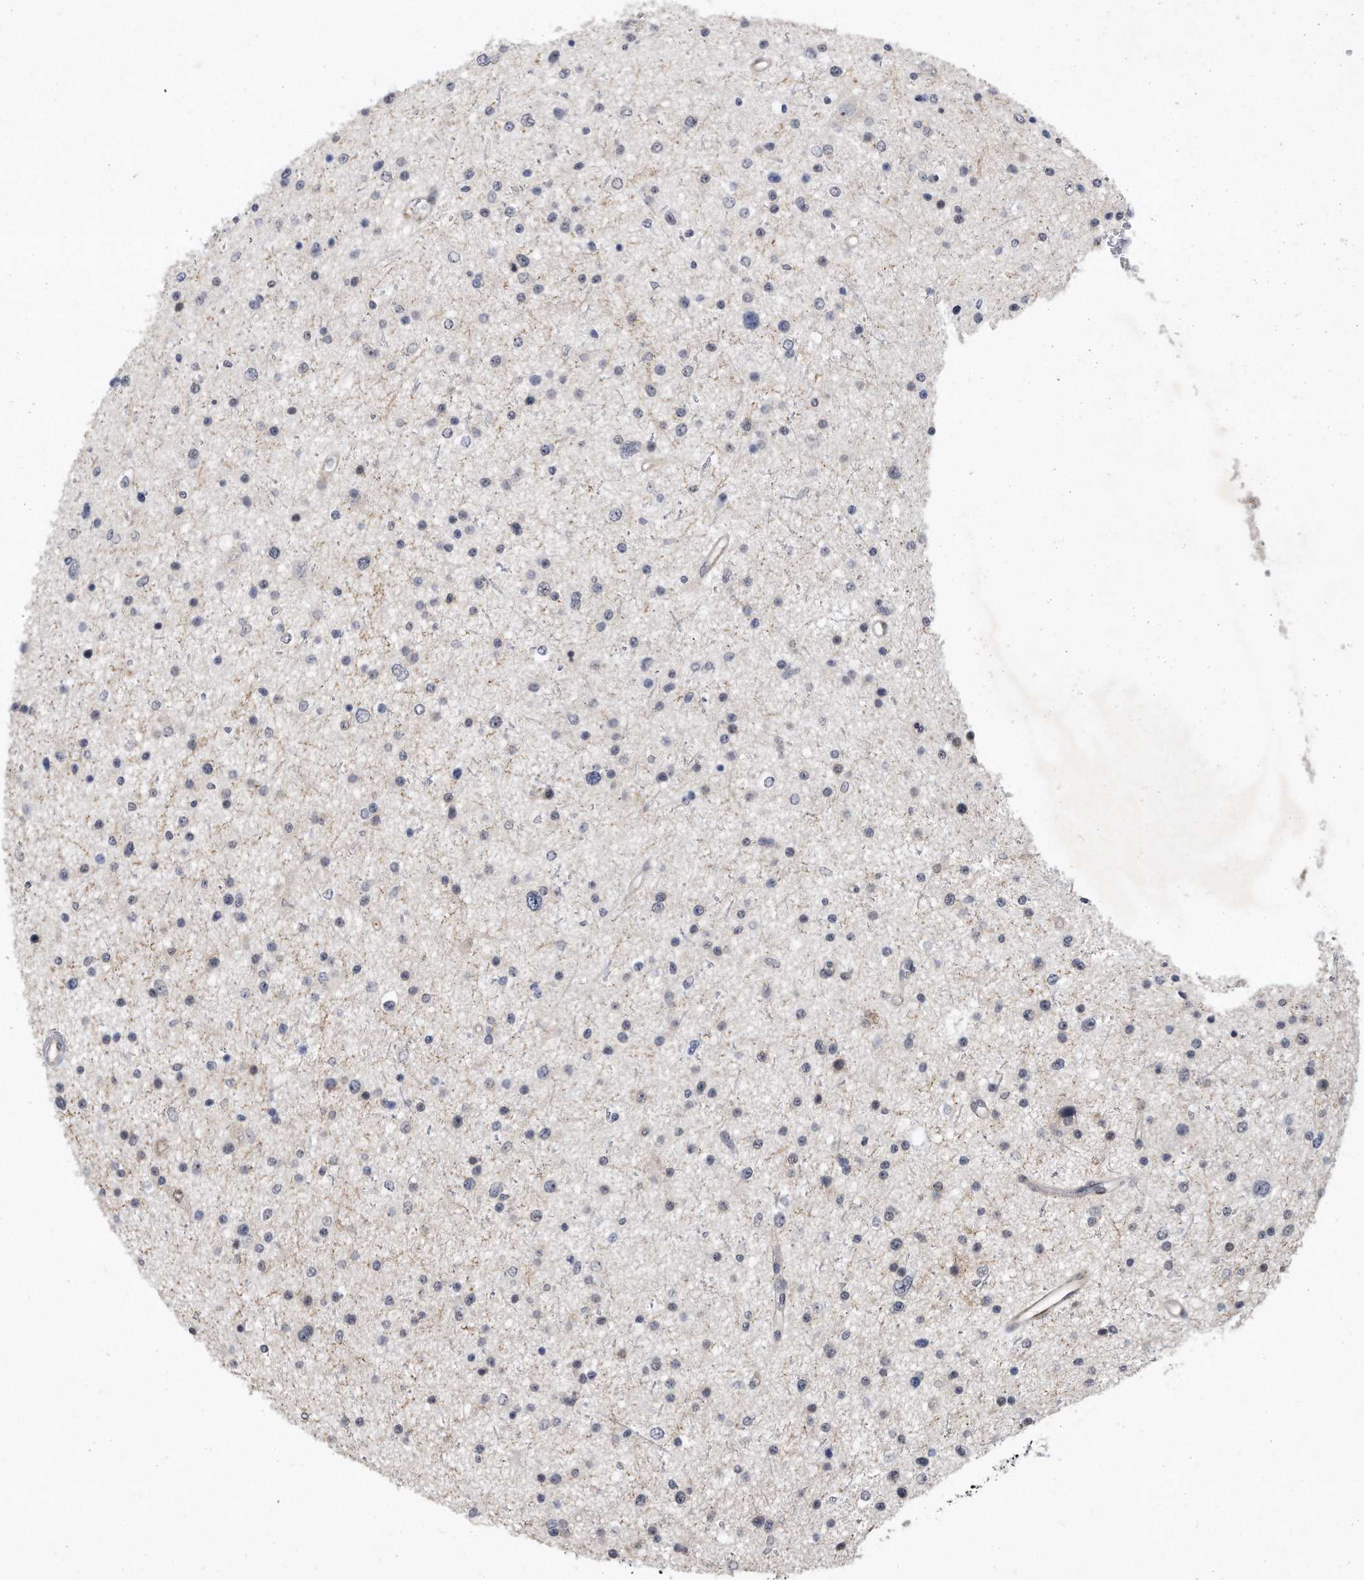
{"staining": {"intensity": "negative", "quantity": "none", "location": "none"}, "tissue": "glioma", "cell_type": "Tumor cells", "image_type": "cancer", "snomed": [{"axis": "morphology", "description": "Glioma, malignant, Low grade"}, {"axis": "topography", "description": "Brain"}], "caption": "There is no significant positivity in tumor cells of glioma.", "gene": "PGBD2", "patient": {"sex": "female", "age": 37}}